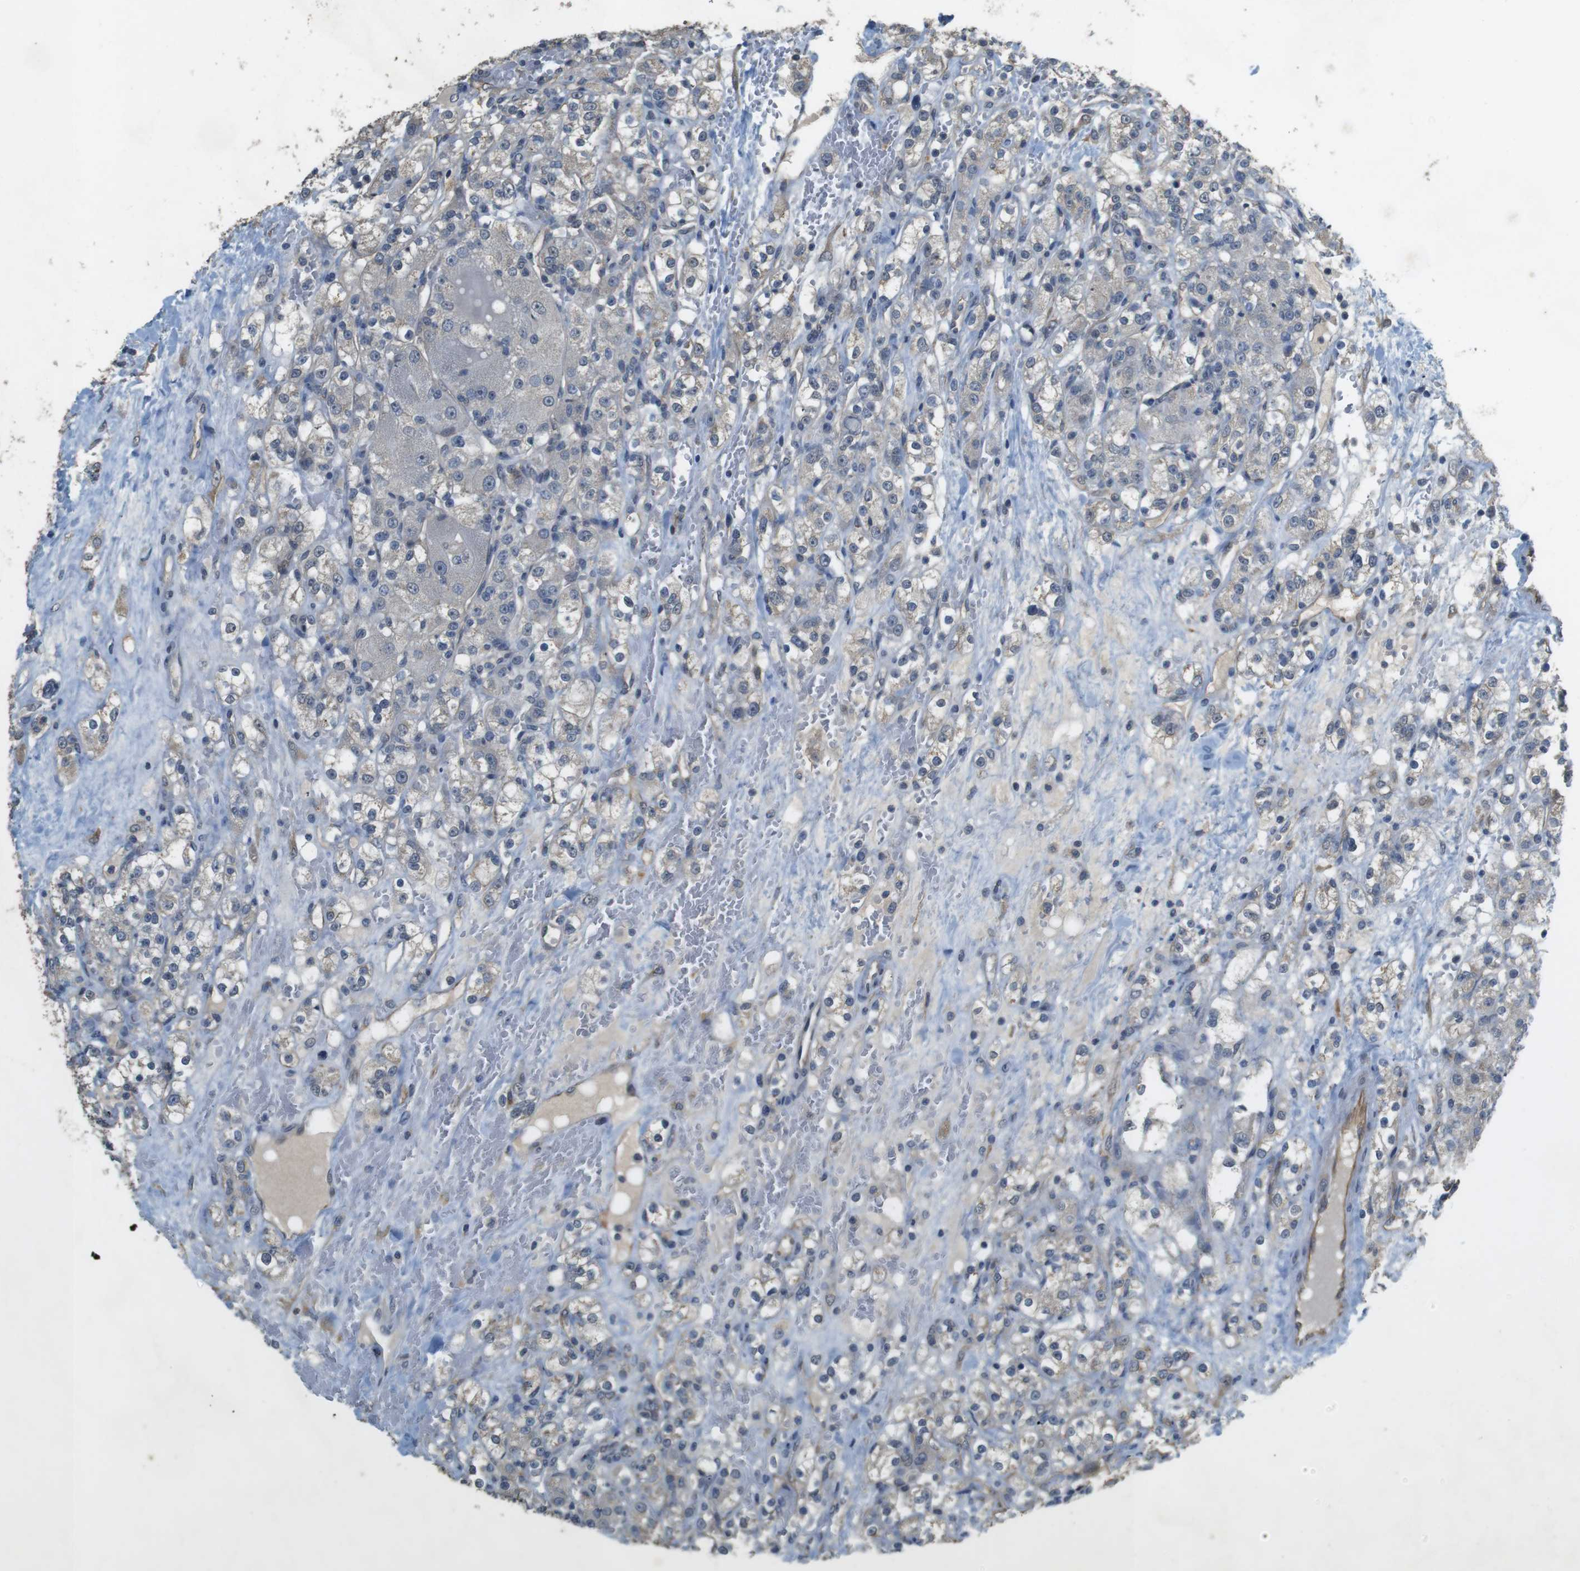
{"staining": {"intensity": "weak", "quantity": "25%-75%", "location": "cytoplasmic/membranous"}, "tissue": "renal cancer", "cell_type": "Tumor cells", "image_type": "cancer", "snomed": [{"axis": "morphology", "description": "Normal tissue, NOS"}, {"axis": "morphology", "description": "Adenocarcinoma, NOS"}, {"axis": "topography", "description": "Kidney"}], "caption": "Renal adenocarcinoma was stained to show a protein in brown. There is low levels of weak cytoplasmic/membranous expression in approximately 25%-75% of tumor cells.", "gene": "CLDN7", "patient": {"sex": "male", "age": 61}}